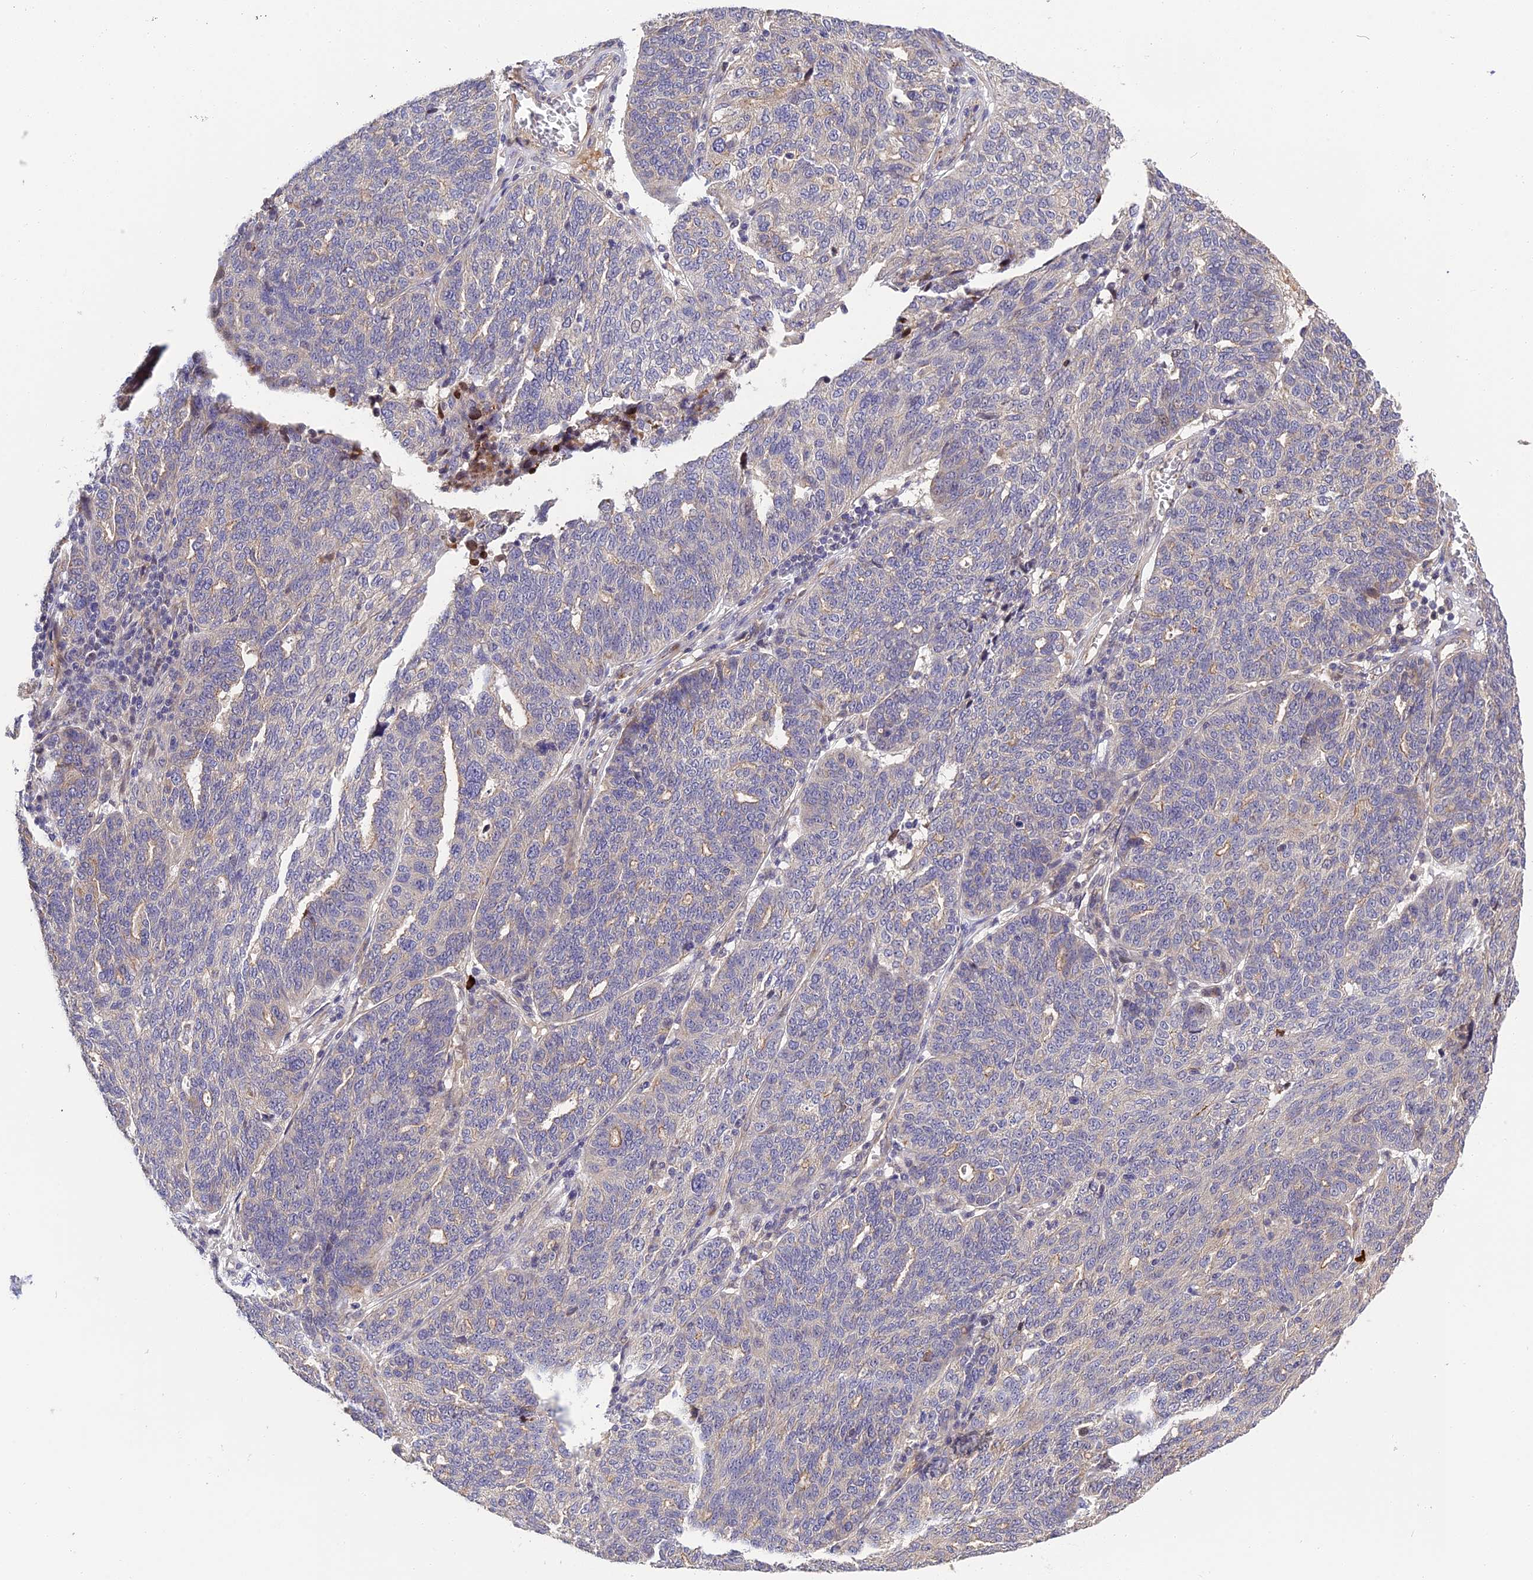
{"staining": {"intensity": "weak", "quantity": "<25%", "location": "cytoplasmic/membranous"}, "tissue": "ovarian cancer", "cell_type": "Tumor cells", "image_type": "cancer", "snomed": [{"axis": "morphology", "description": "Cystadenocarcinoma, serous, NOS"}, {"axis": "topography", "description": "Ovary"}], "caption": "The immunohistochemistry (IHC) micrograph has no significant expression in tumor cells of ovarian cancer (serous cystadenocarcinoma) tissue. (DAB (3,3'-diaminobenzidine) immunohistochemistry with hematoxylin counter stain).", "gene": "MFSD2A", "patient": {"sex": "female", "age": 59}}